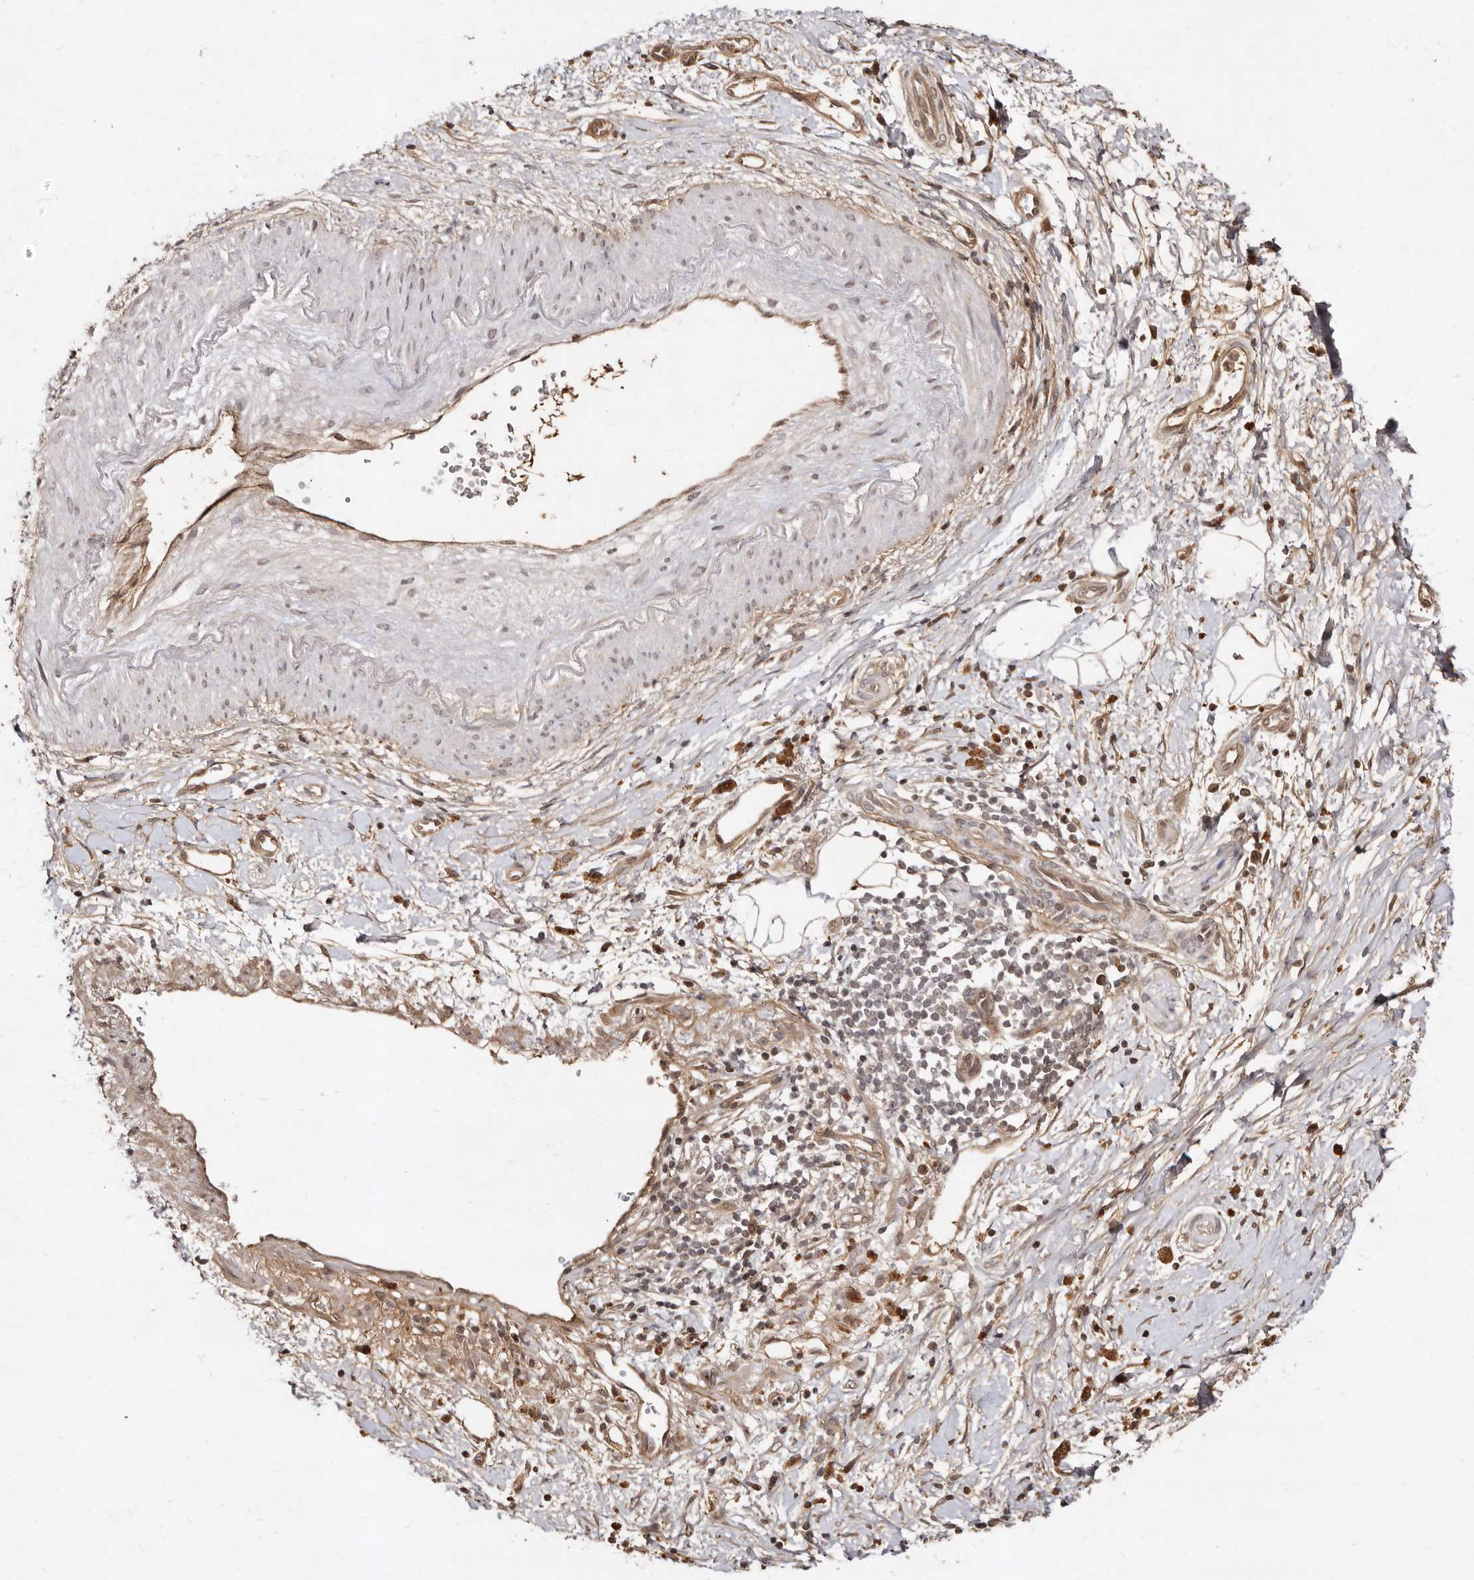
{"staining": {"intensity": "weak", "quantity": ">75%", "location": "cytoplasmic/membranous,nuclear"}, "tissue": "pancreatic cancer", "cell_type": "Tumor cells", "image_type": "cancer", "snomed": [{"axis": "morphology", "description": "Adenocarcinoma, NOS"}, {"axis": "topography", "description": "Pancreas"}], "caption": "Protein expression analysis of pancreatic cancer shows weak cytoplasmic/membranous and nuclear positivity in approximately >75% of tumor cells.", "gene": "LCORL", "patient": {"sex": "male", "age": 58}}